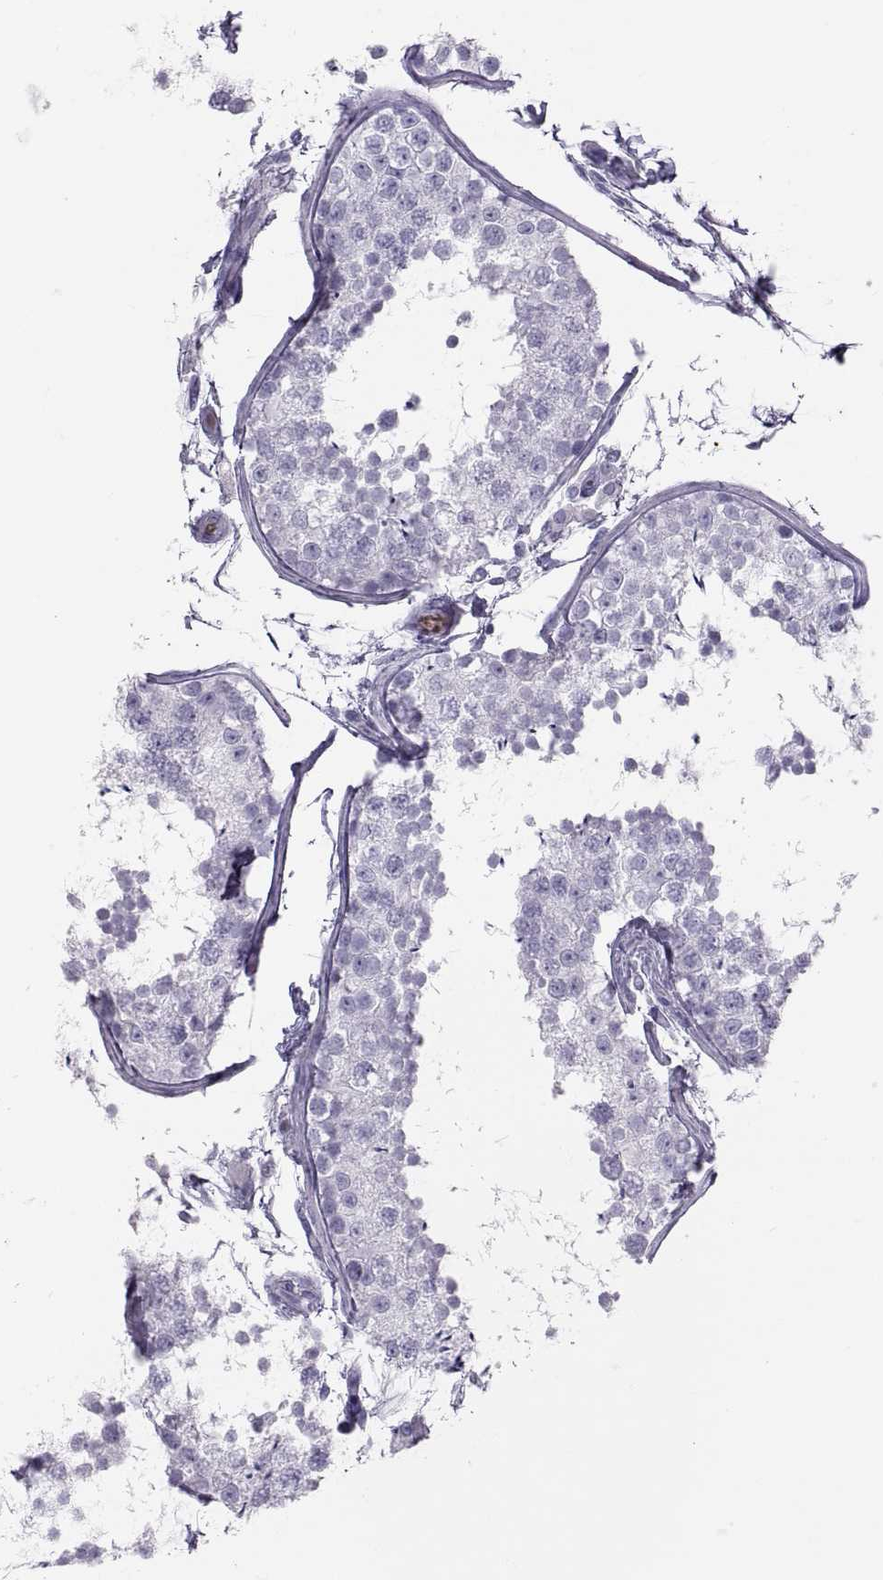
{"staining": {"intensity": "negative", "quantity": "none", "location": "none"}, "tissue": "testis", "cell_type": "Cells in seminiferous ducts", "image_type": "normal", "snomed": [{"axis": "morphology", "description": "Normal tissue, NOS"}, {"axis": "topography", "description": "Testis"}], "caption": "Immunohistochemistry of benign human testis reveals no expression in cells in seminiferous ducts. (Stains: DAB (3,3'-diaminobenzidine) immunohistochemistry with hematoxylin counter stain, Microscopy: brightfield microscopy at high magnification).", "gene": "SEMG1", "patient": {"sex": "male", "age": 29}}